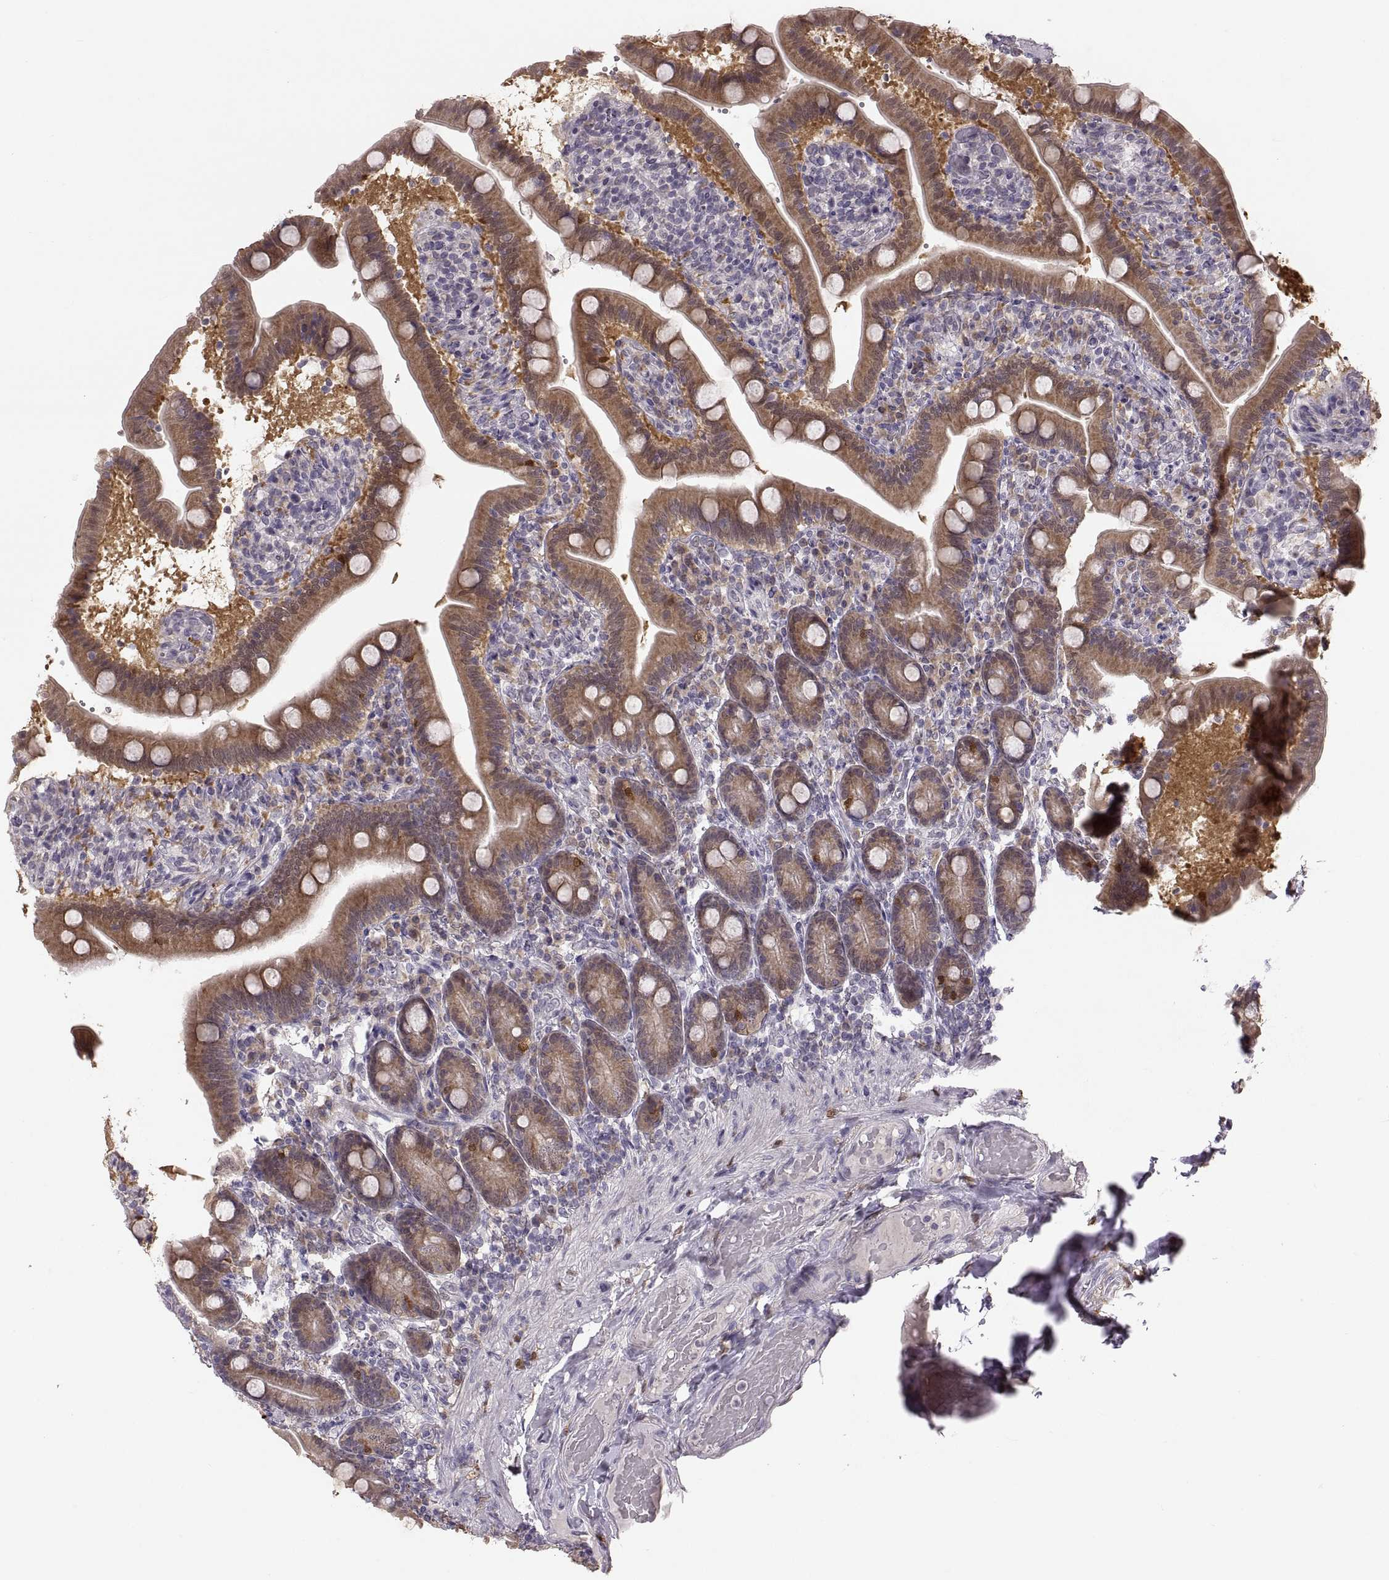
{"staining": {"intensity": "moderate", "quantity": "25%-75%", "location": "cytoplasmic/membranous"}, "tissue": "small intestine", "cell_type": "Glandular cells", "image_type": "normal", "snomed": [{"axis": "morphology", "description": "Normal tissue, NOS"}, {"axis": "topography", "description": "Small intestine"}], "caption": "Immunohistochemistry (IHC) histopathology image of unremarkable small intestine: human small intestine stained using IHC demonstrates medium levels of moderate protein expression localized specifically in the cytoplasmic/membranous of glandular cells, appearing as a cytoplasmic/membranous brown color.", "gene": "ADH6", "patient": {"sex": "male", "age": 66}}